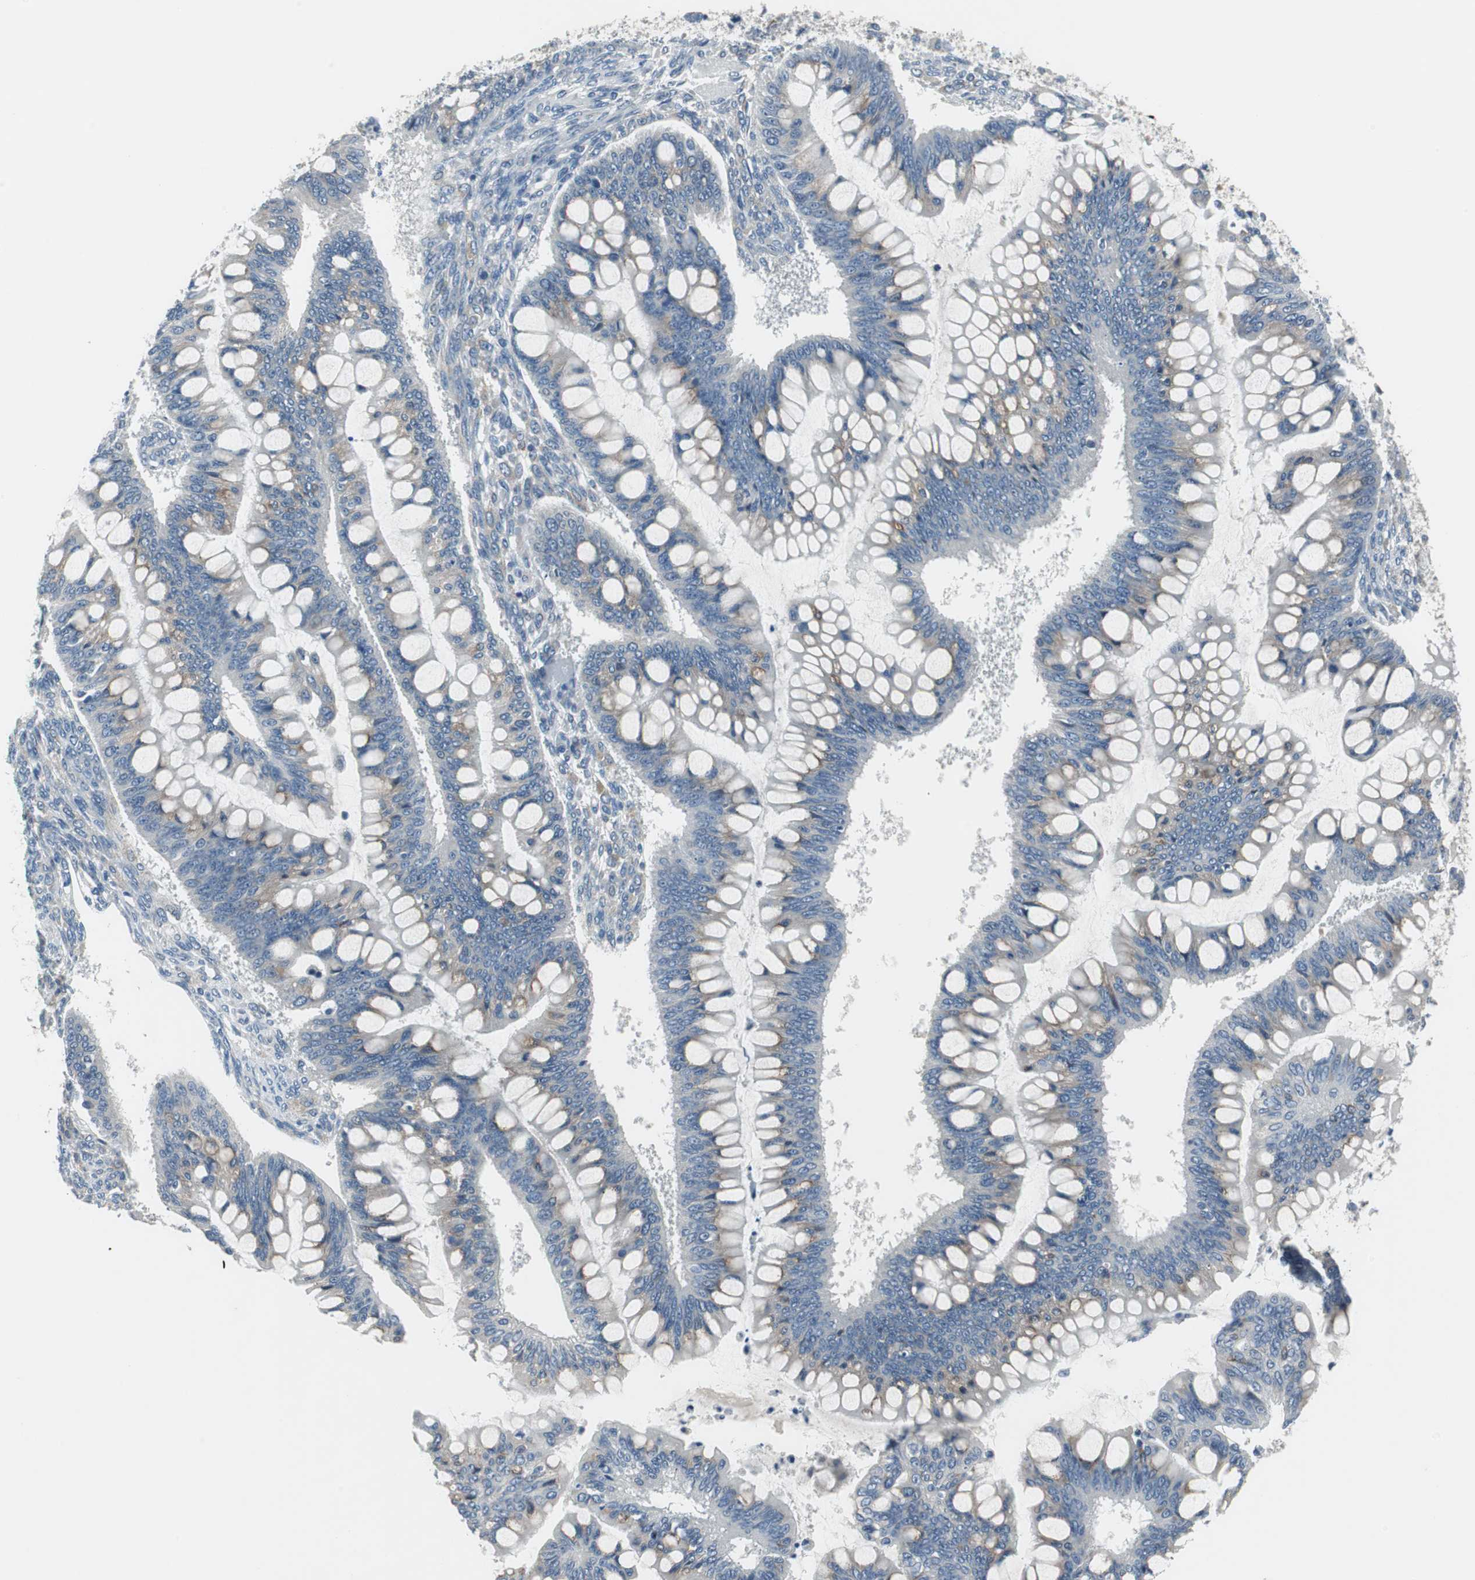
{"staining": {"intensity": "weak", "quantity": ">75%", "location": "cytoplasmic/membranous"}, "tissue": "ovarian cancer", "cell_type": "Tumor cells", "image_type": "cancer", "snomed": [{"axis": "morphology", "description": "Cystadenocarcinoma, mucinous, NOS"}, {"axis": "topography", "description": "Ovary"}], "caption": "Brown immunohistochemical staining in ovarian mucinous cystadenocarcinoma displays weak cytoplasmic/membranous expression in about >75% of tumor cells. (brown staining indicates protein expression, while blue staining denotes nuclei).", "gene": "PLAA", "patient": {"sex": "female", "age": 73}}